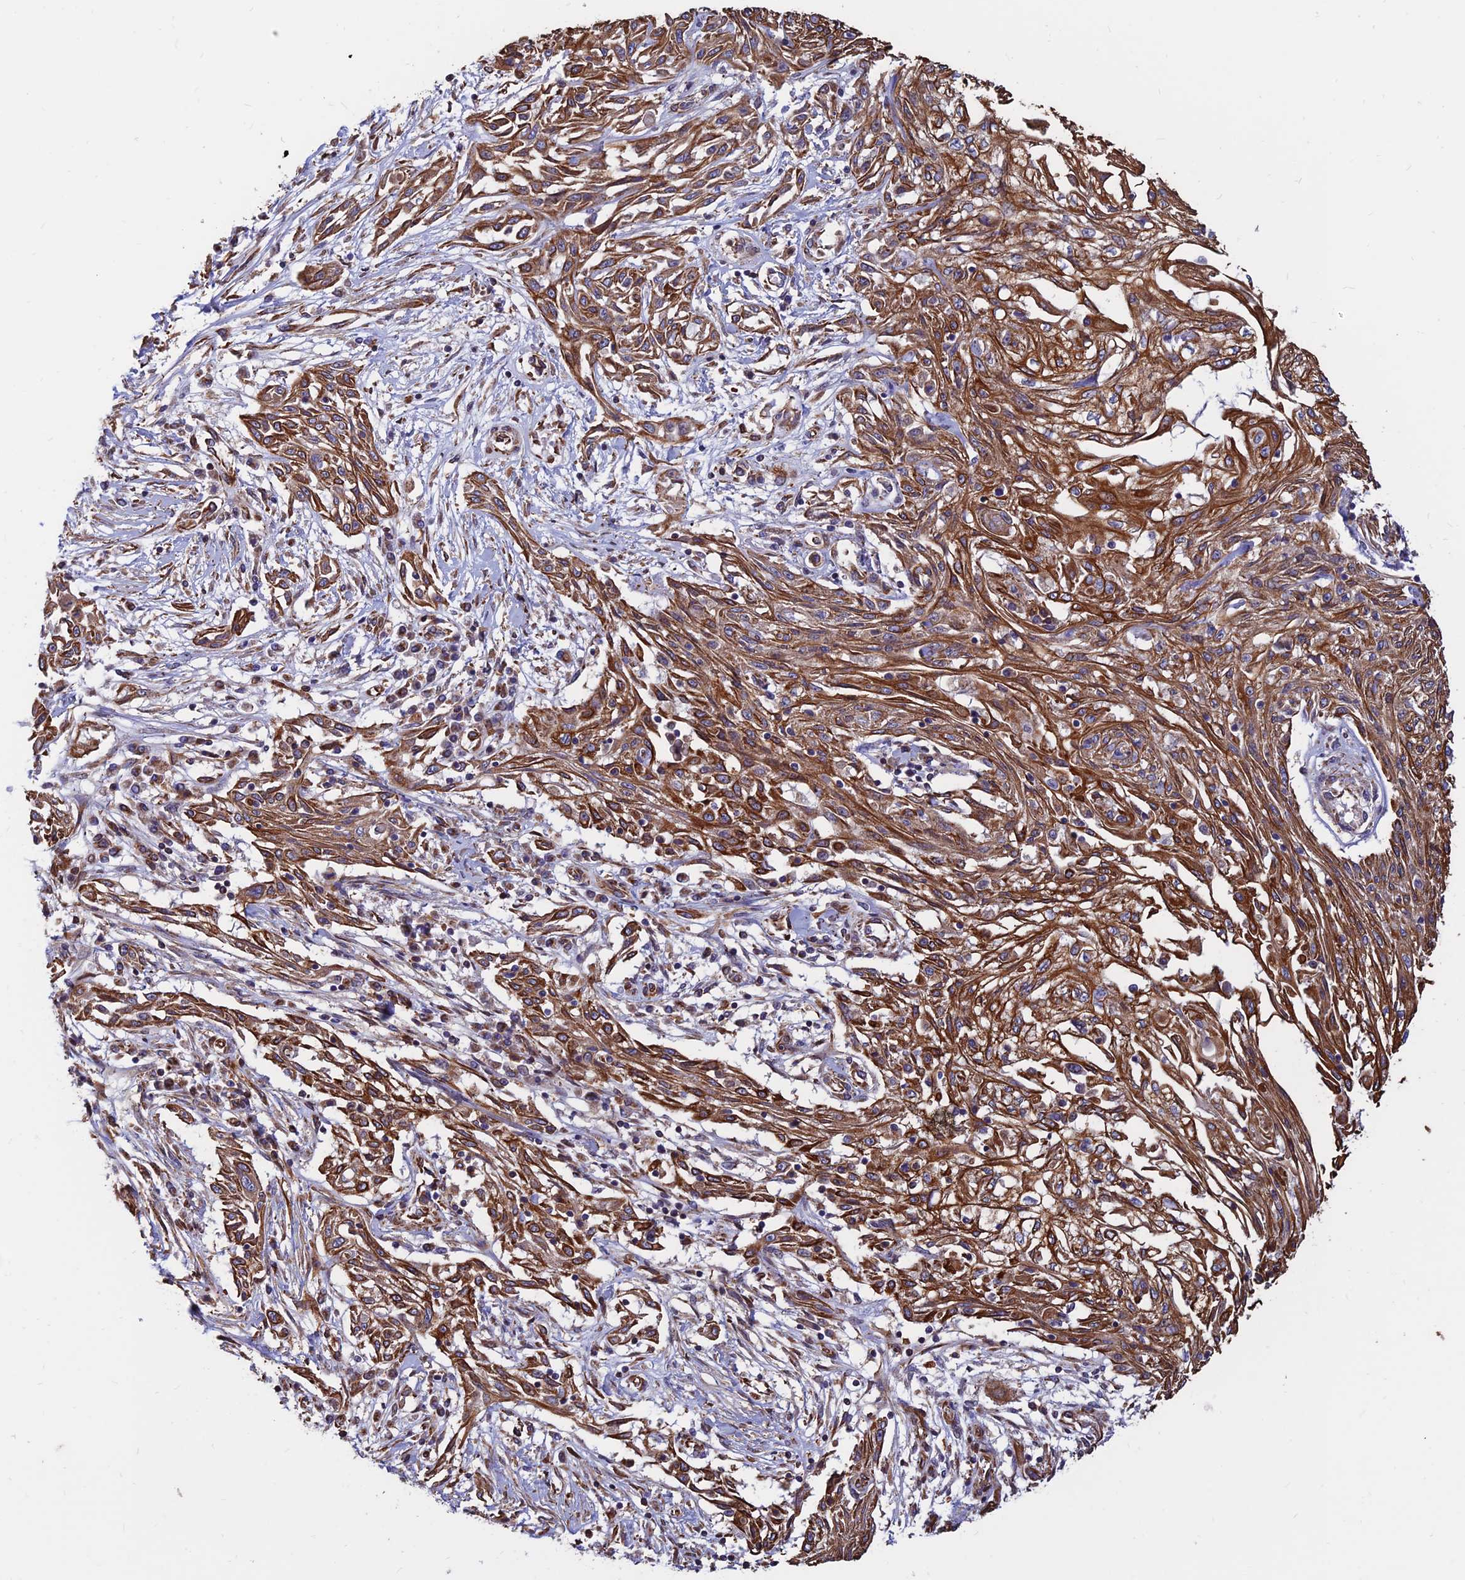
{"staining": {"intensity": "strong", "quantity": ">75%", "location": "cytoplasmic/membranous"}, "tissue": "skin cancer", "cell_type": "Tumor cells", "image_type": "cancer", "snomed": [{"axis": "morphology", "description": "Squamous cell carcinoma, NOS"}, {"axis": "morphology", "description": "Squamous cell carcinoma, metastatic, NOS"}, {"axis": "topography", "description": "Skin"}, {"axis": "topography", "description": "Lymph node"}], "caption": "About >75% of tumor cells in skin cancer (metastatic squamous cell carcinoma) demonstrate strong cytoplasmic/membranous protein expression as visualized by brown immunohistochemical staining.", "gene": "CDK18", "patient": {"sex": "male", "age": 75}}